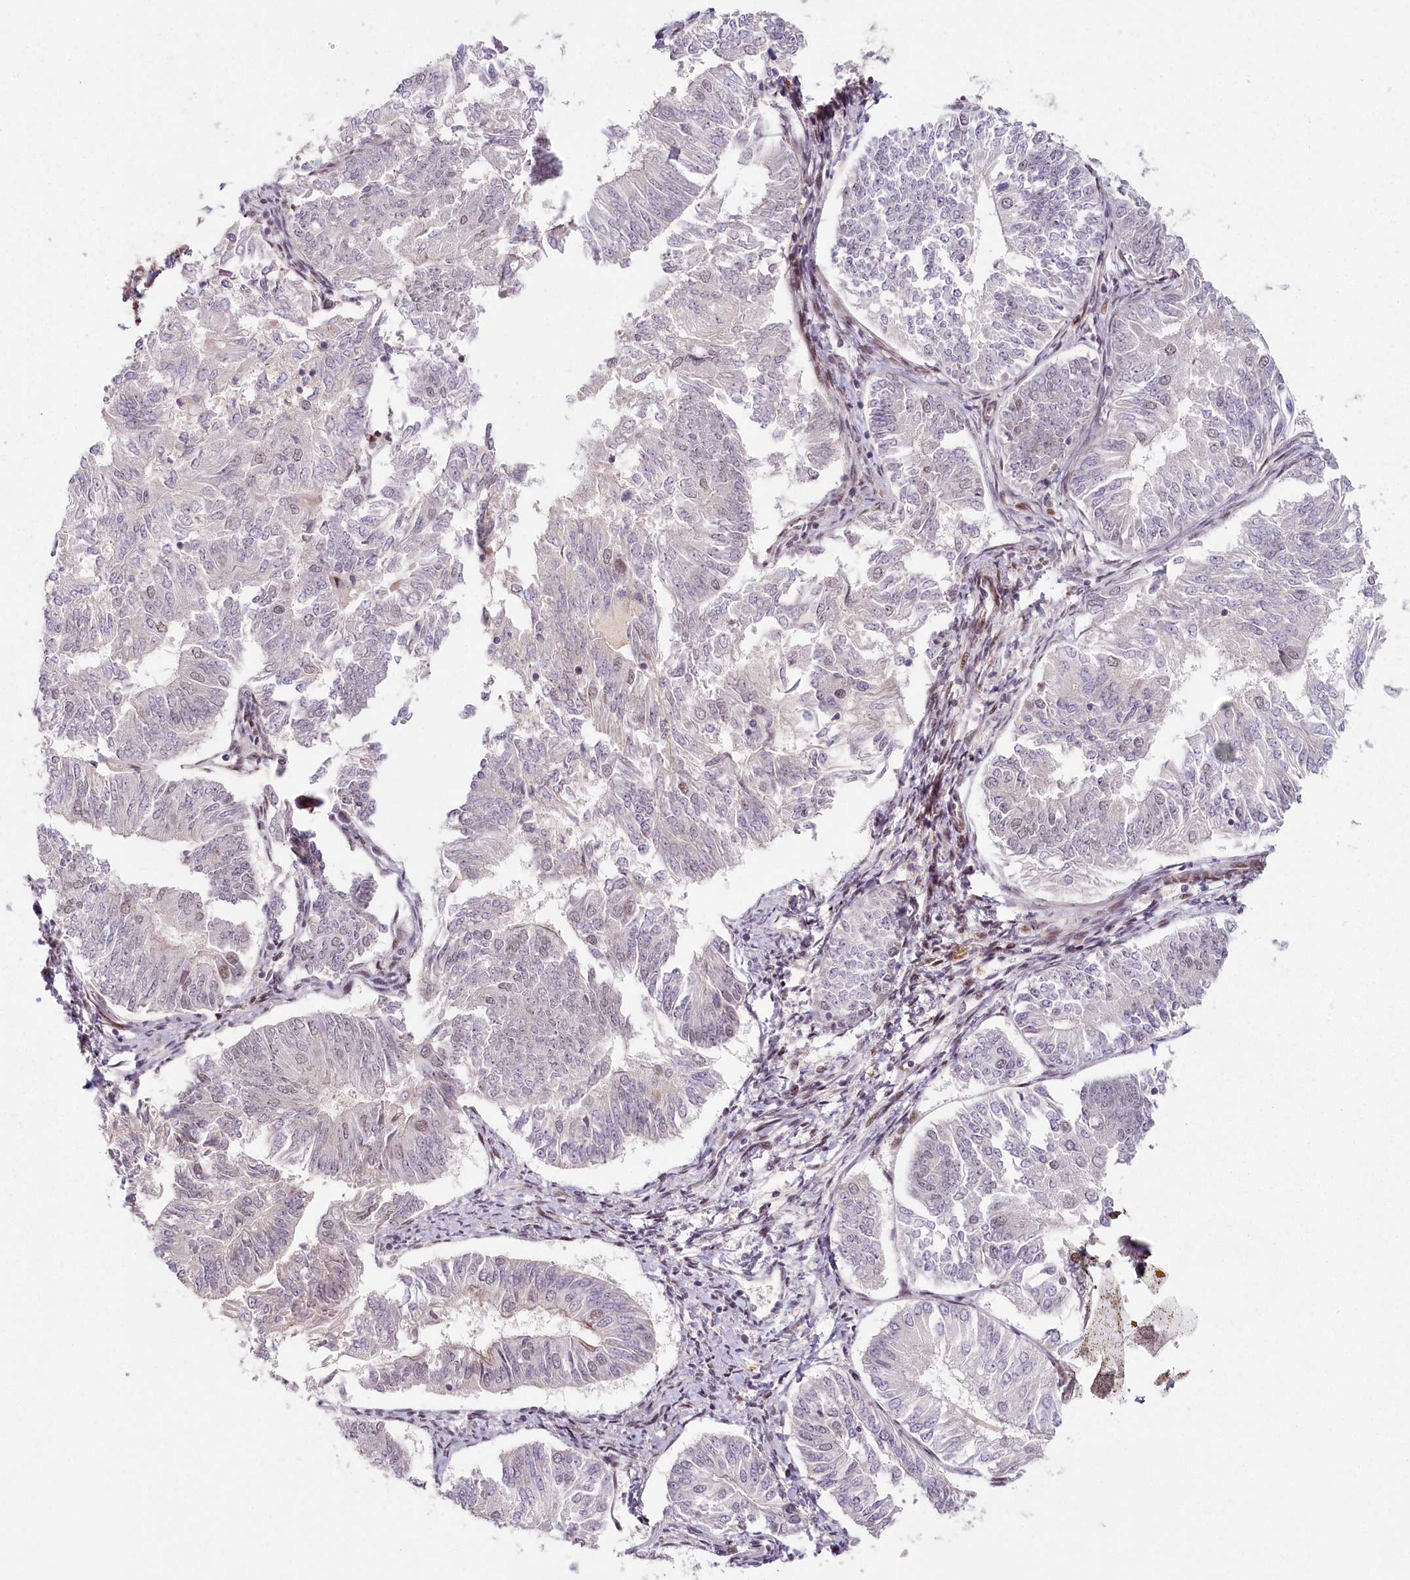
{"staining": {"intensity": "negative", "quantity": "none", "location": "none"}, "tissue": "endometrial cancer", "cell_type": "Tumor cells", "image_type": "cancer", "snomed": [{"axis": "morphology", "description": "Adenocarcinoma, NOS"}, {"axis": "topography", "description": "Endometrium"}], "caption": "A histopathology image of human endometrial adenocarcinoma is negative for staining in tumor cells.", "gene": "FAM204A", "patient": {"sex": "female", "age": 58}}